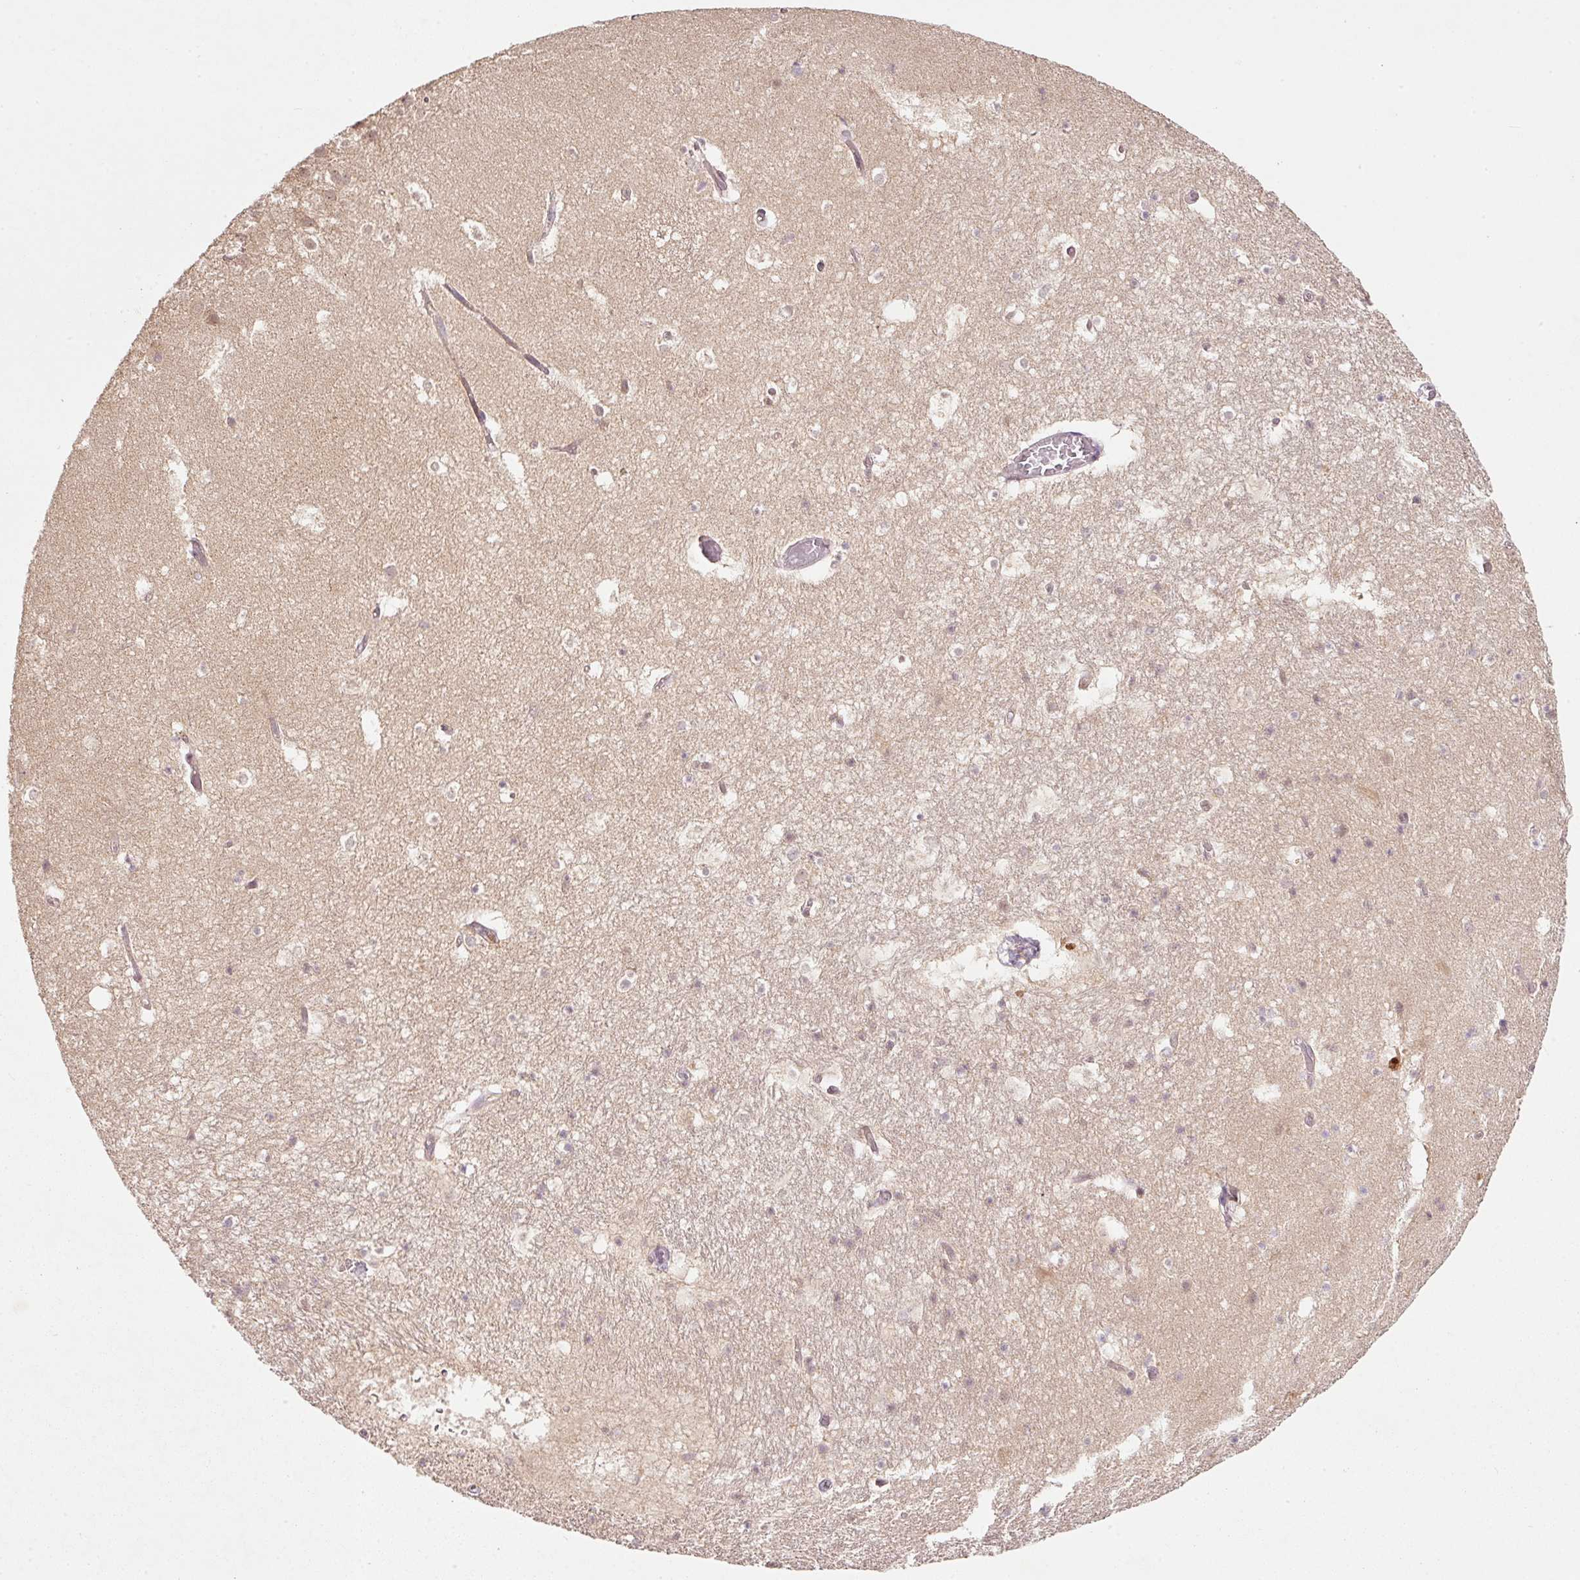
{"staining": {"intensity": "negative", "quantity": "none", "location": "none"}, "tissue": "hippocampus", "cell_type": "Glial cells", "image_type": "normal", "snomed": [{"axis": "morphology", "description": "Normal tissue, NOS"}, {"axis": "topography", "description": "Hippocampus"}], "caption": "This is a photomicrograph of IHC staining of unremarkable hippocampus, which shows no staining in glial cells.", "gene": "PCDHB1", "patient": {"sex": "female", "age": 52}}